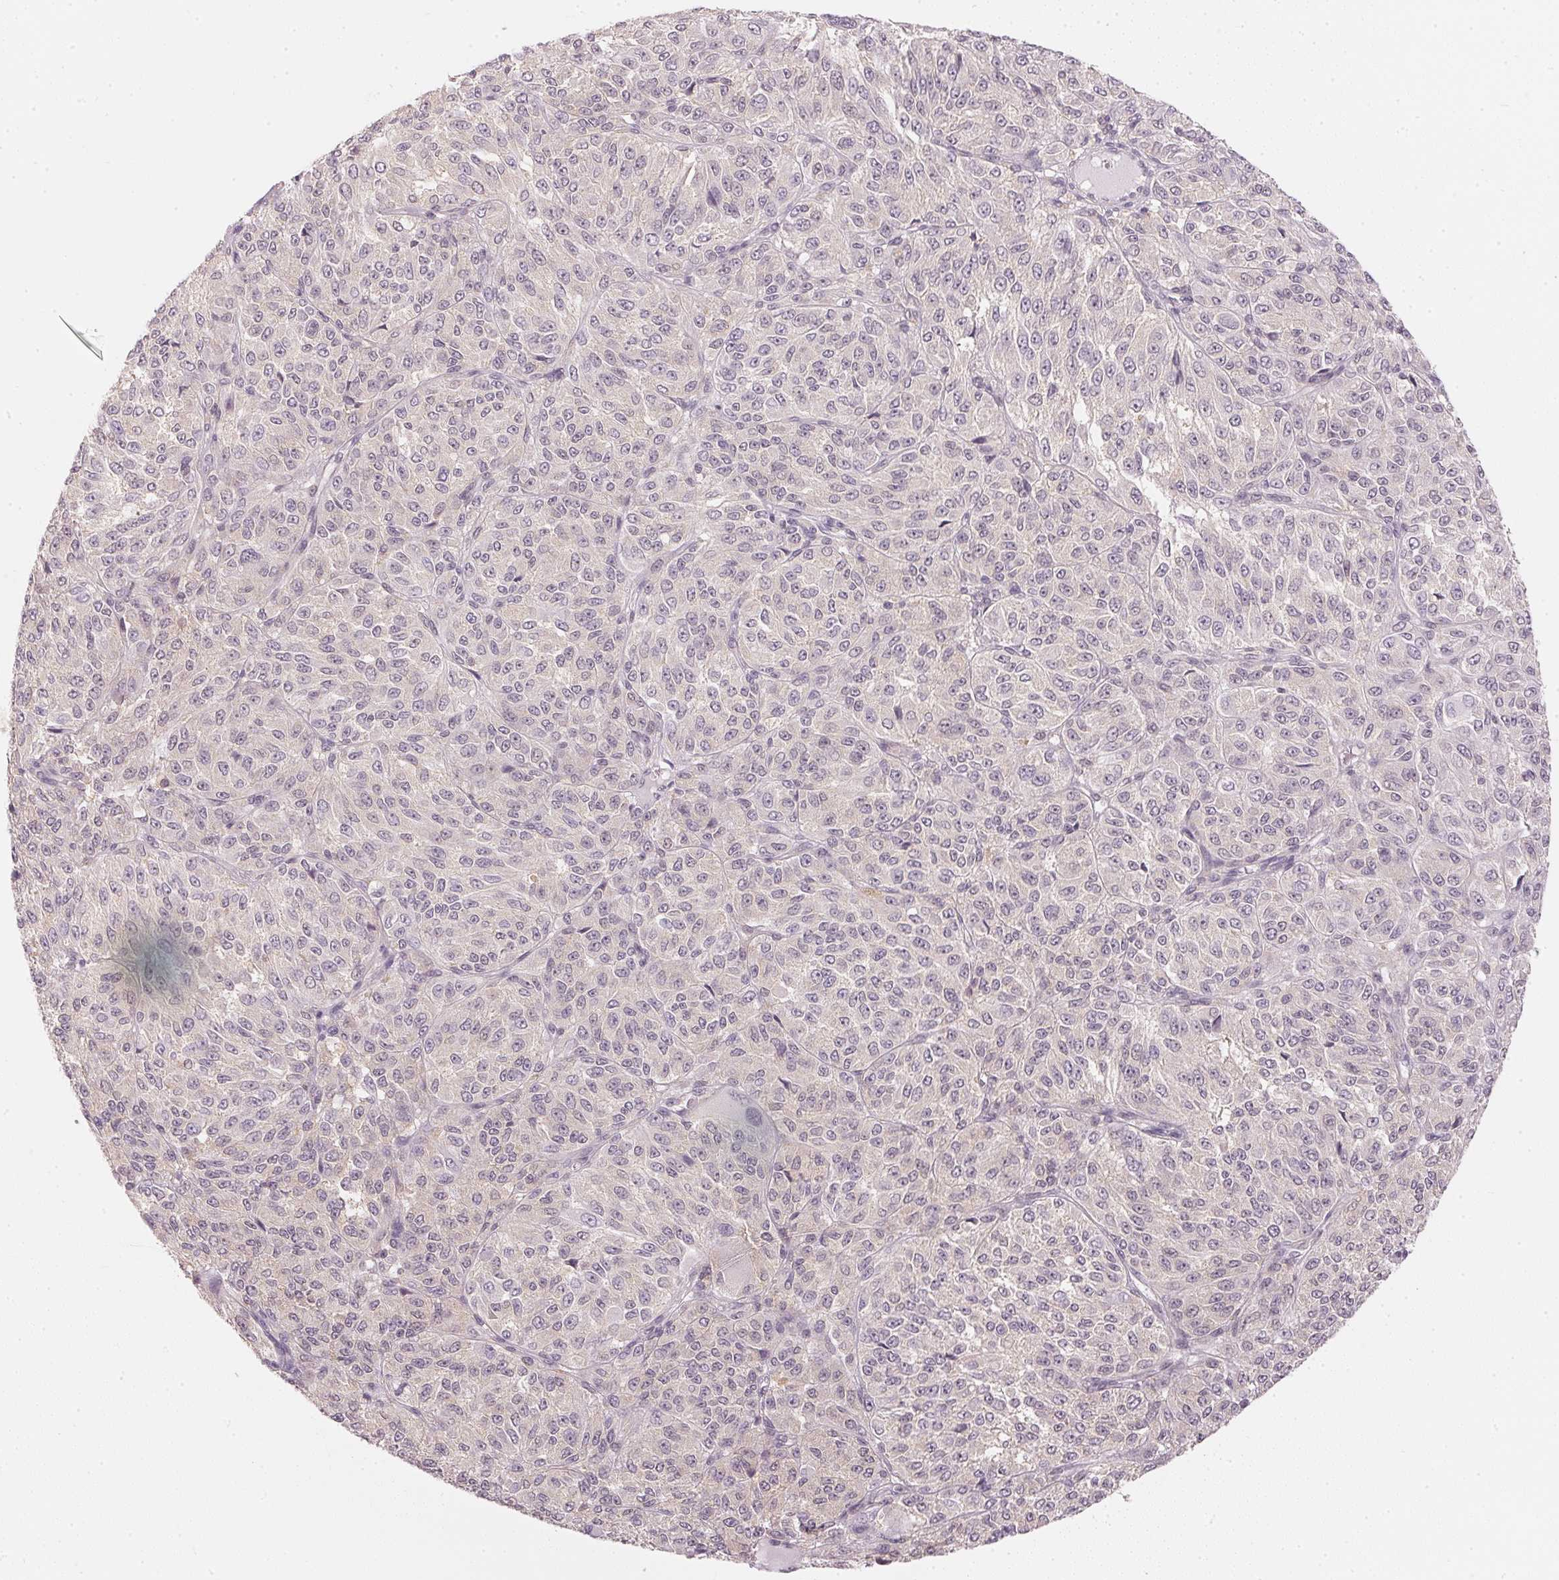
{"staining": {"intensity": "negative", "quantity": "none", "location": "none"}, "tissue": "melanoma", "cell_type": "Tumor cells", "image_type": "cancer", "snomed": [{"axis": "morphology", "description": "Malignant melanoma, Metastatic site"}, {"axis": "topography", "description": "Brain"}], "caption": "DAB immunohistochemical staining of human melanoma shows no significant staining in tumor cells. The staining is performed using DAB brown chromogen with nuclei counter-stained in using hematoxylin.", "gene": "KPRP", "patient": {"sex": "female", "age": 56}}